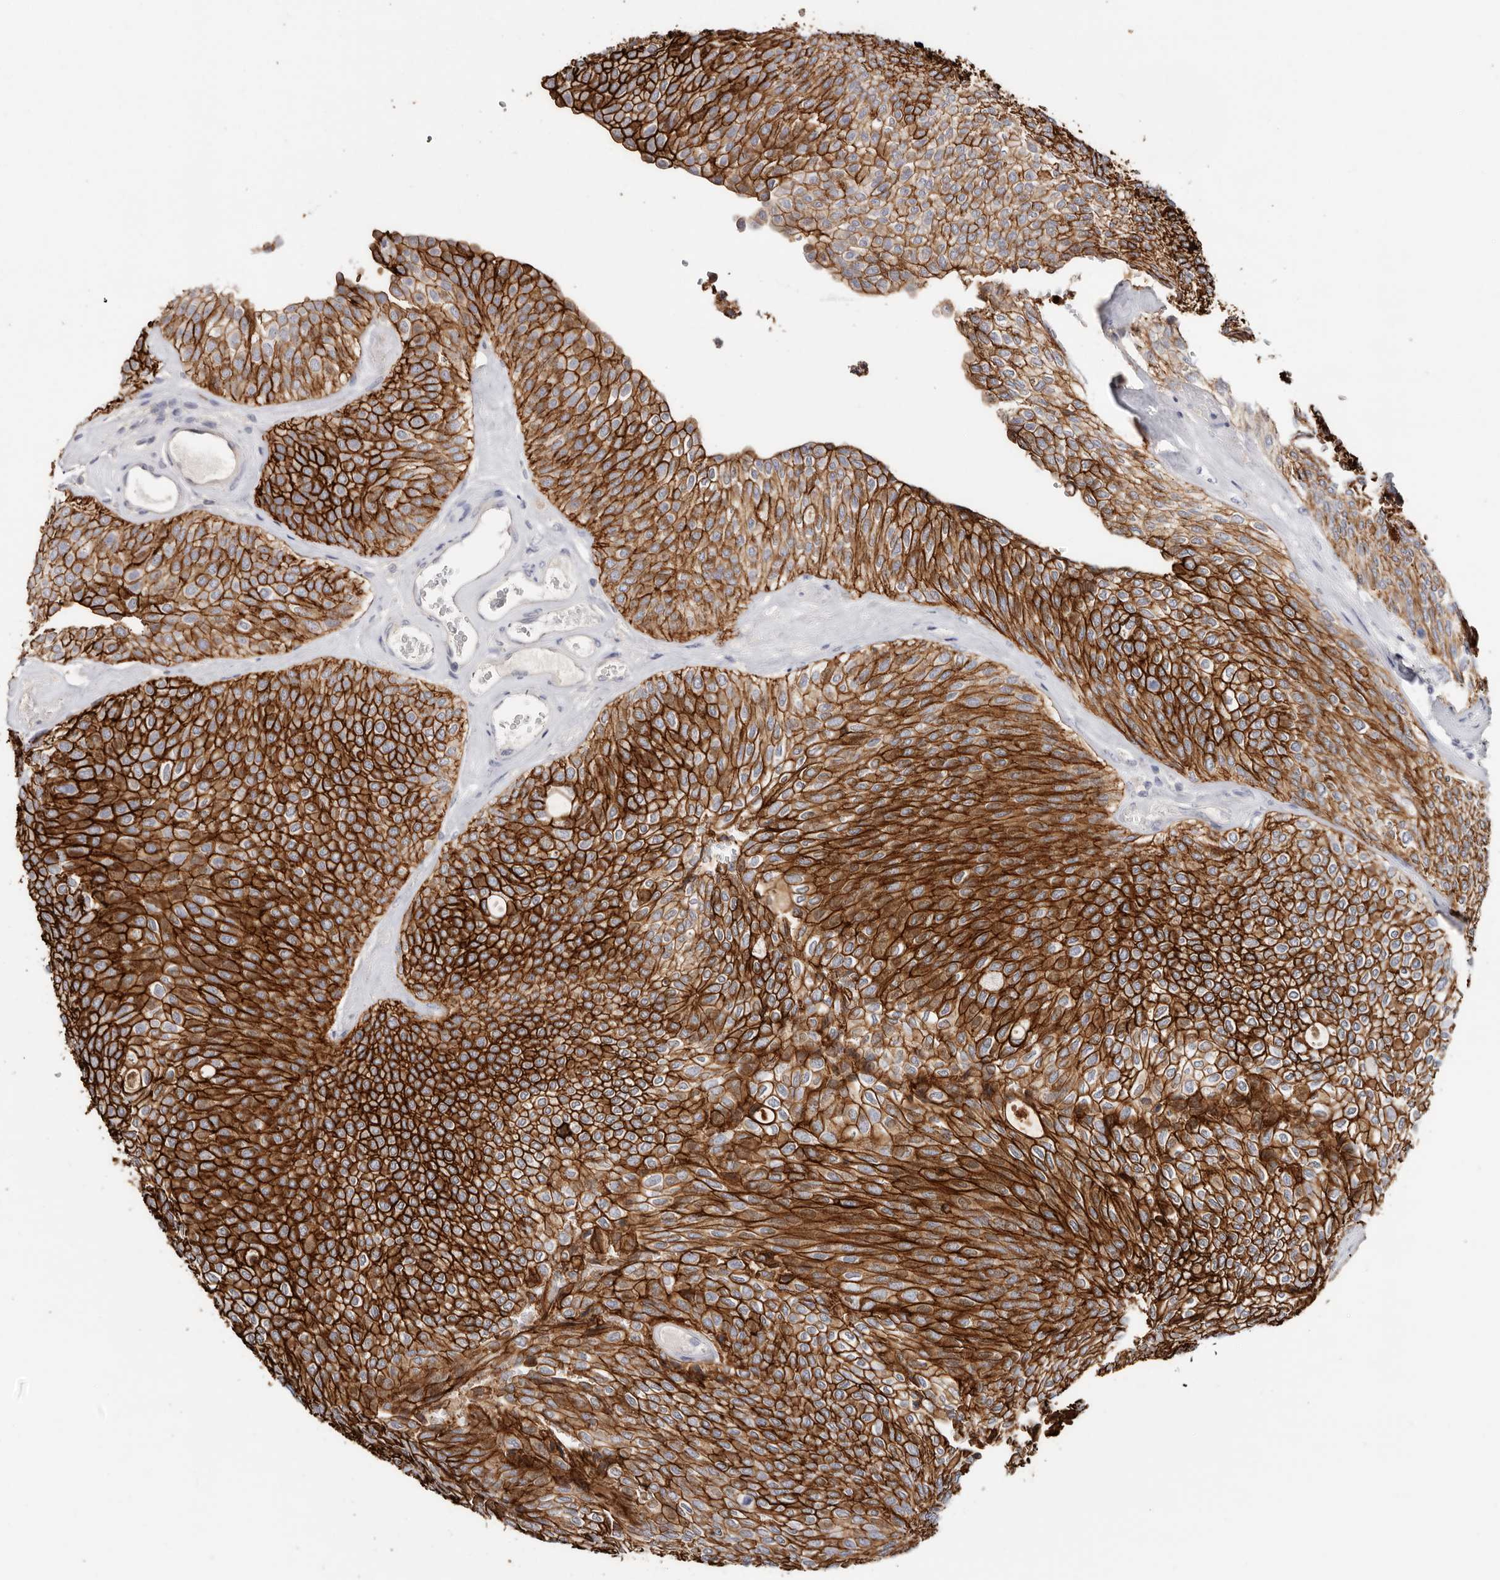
{"staining": {"intensity": "strong", "quantity": ">75%", "location": "cytoplasmic/membranous"}, "tissue": "urothelial cancer", "cell_type": "Tumor cells", "image_type": "cancer", "snomed": [{"axis": "morphology", "description": "Urothelial carcinoma, Low grade"}, {"axis": "topography", "description": "Urinary bladder"}], "caption": "Protein expression by immunohistochemistry (IHC) demonstrates strong cytoplasmic/membranous positivity in about >75% of tumor cells in urothelial cancer. The protein of interest is shown in brown color, while the nuclei are stained blue.", "gene": "S100A14", "patient": {"sex": "female", "age": 79}}